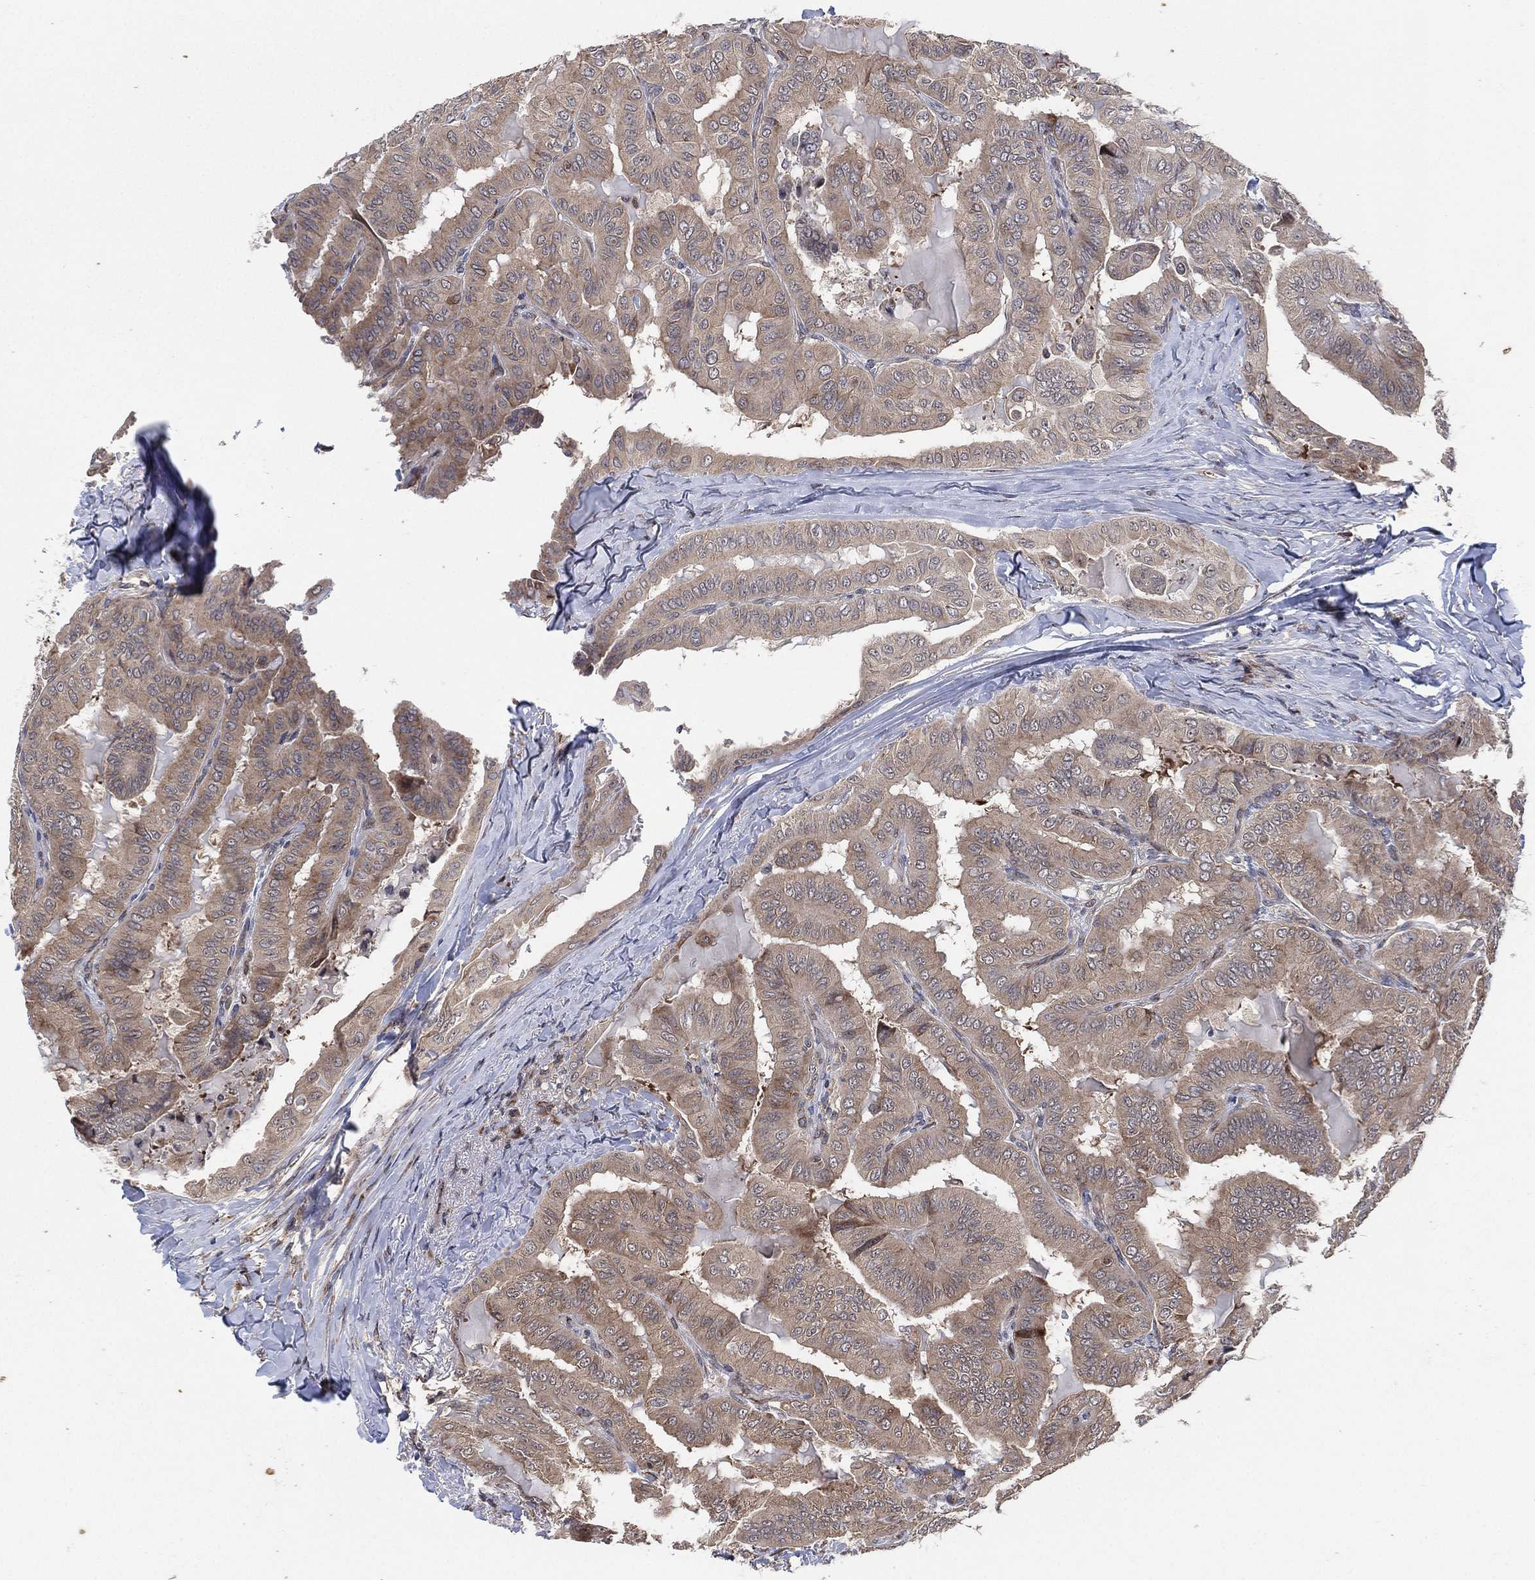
{"staining": {"intensity": "weak", "quantity": "25%-75%", "location": "cytoplasmic/membranous"}, "tissue": "thyroid cancer", "cell_type": "Tumor cells", "image_type": "cancer", "snomed": [{"axis": "morphology", "description": "Papillary adenocarcinoma, NOS"}, {"axis": "topography", "description": "Thyroid gland"}], "caption": "Papillary adenocarcinoma (thyroid) tissue displays weak cytoplasmic/membranous expression in about 25%-75% of tumor cells, visualized by immunohistochemistry.", "gene": "TMCO1", "patient": {"sex": "female", "age": 68}}